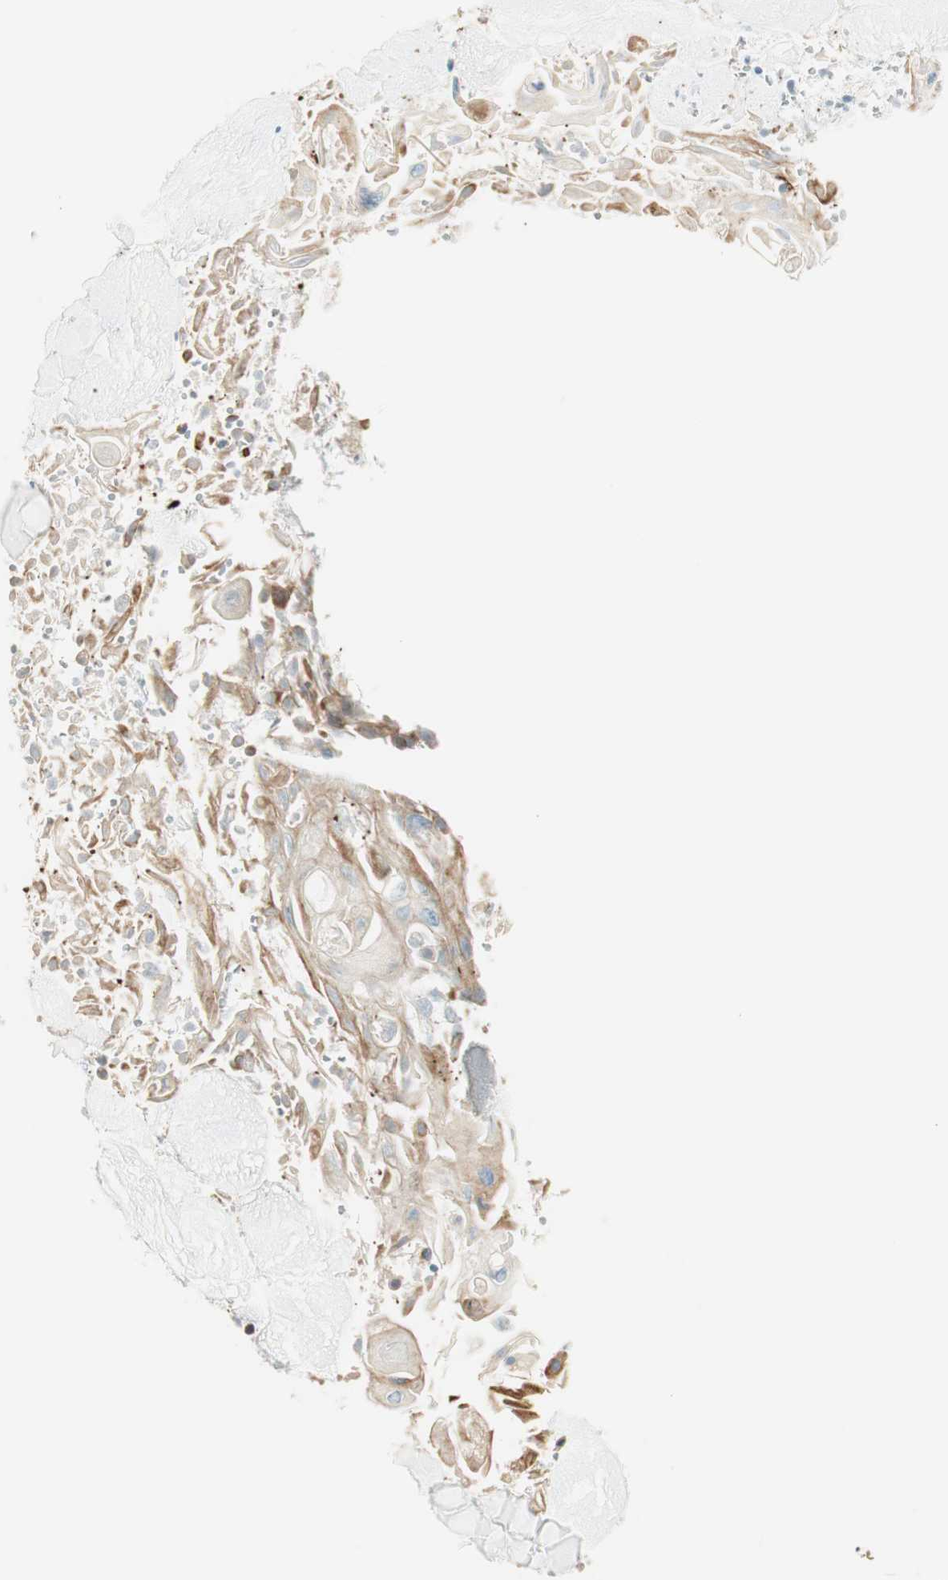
{"staining": {"intensity": "weak", "quantity": "25%-75%", "location": "cytoplasmic/membranous"}, "tissue": "skin cancer", "cell_type": "Tumor cells", "image_type": "cancer", "snomed": [{"axis": "morphology", "description": "Squamous cell carcinoma, NOS"}, {"axis": "topography", "description": "Skin"}], "caption": "This photomicrograph reveals IHC staining of human skin cancer, with low weak cytoplasmic/membranous staining in about 25%-75% of tumor cells.", "gene": "HPGD", "patient": {"sex": "male", "age": 86}}